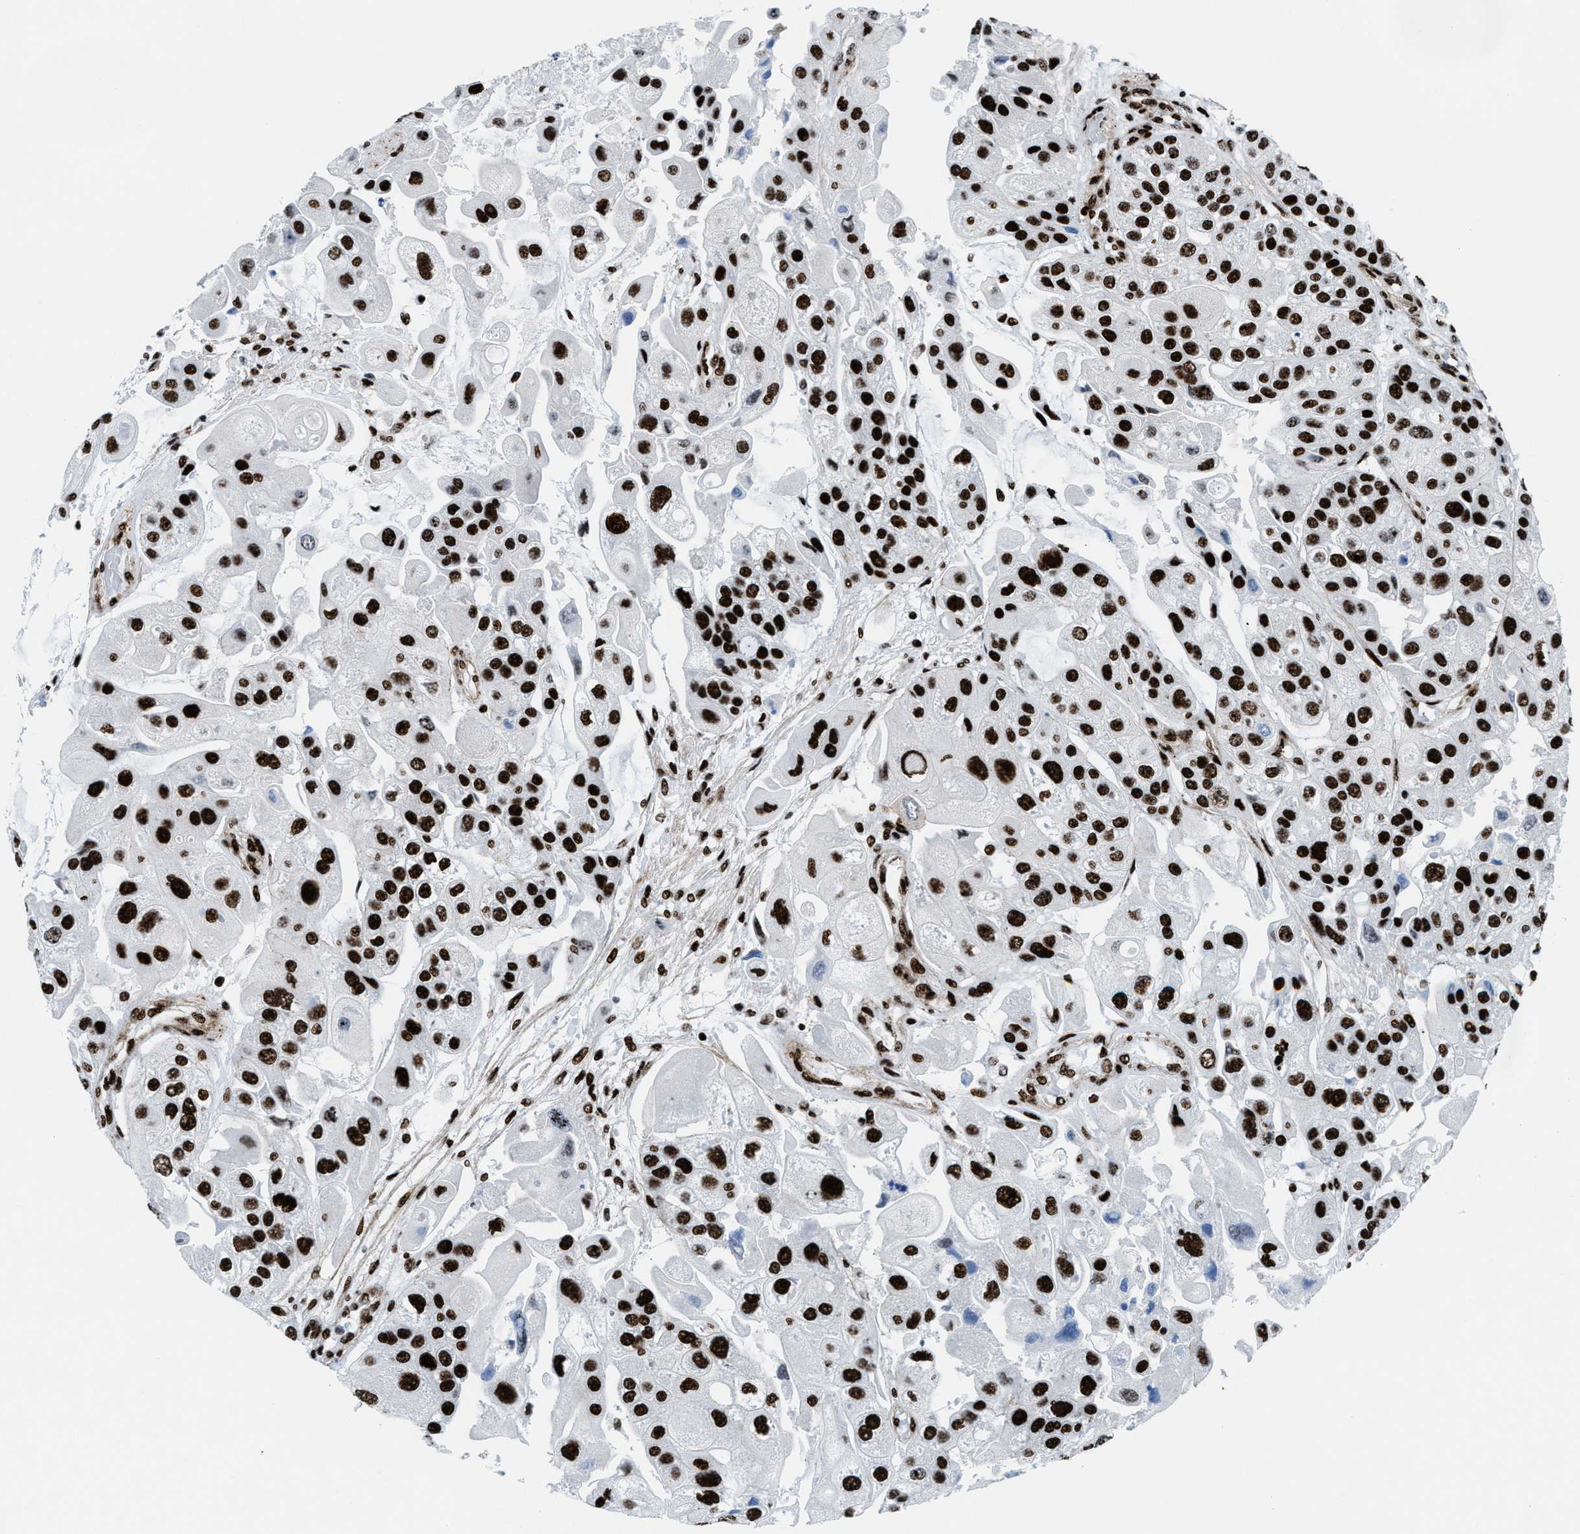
{"staining": {"intensity": "strong", "quantity": ">75%", "location": "nuclear"}, "tissue": "urothelial cancer", "cell_type": "Tumor cells", "image_type": "cancer", "snomed": [{"axis": "morphology", "description": "Urothelial carcinoma, High grade"}, {"axis": "topography", "description": "Urinary bladder"}], "caption": "High-grade urothelial carcinoma was stained to show a protein in brown. There is high levels of strong nuclear expression in approximately >75% of tumor cells.", "gene": "NONO", "patient": {"sex": "female", "age": 64}}